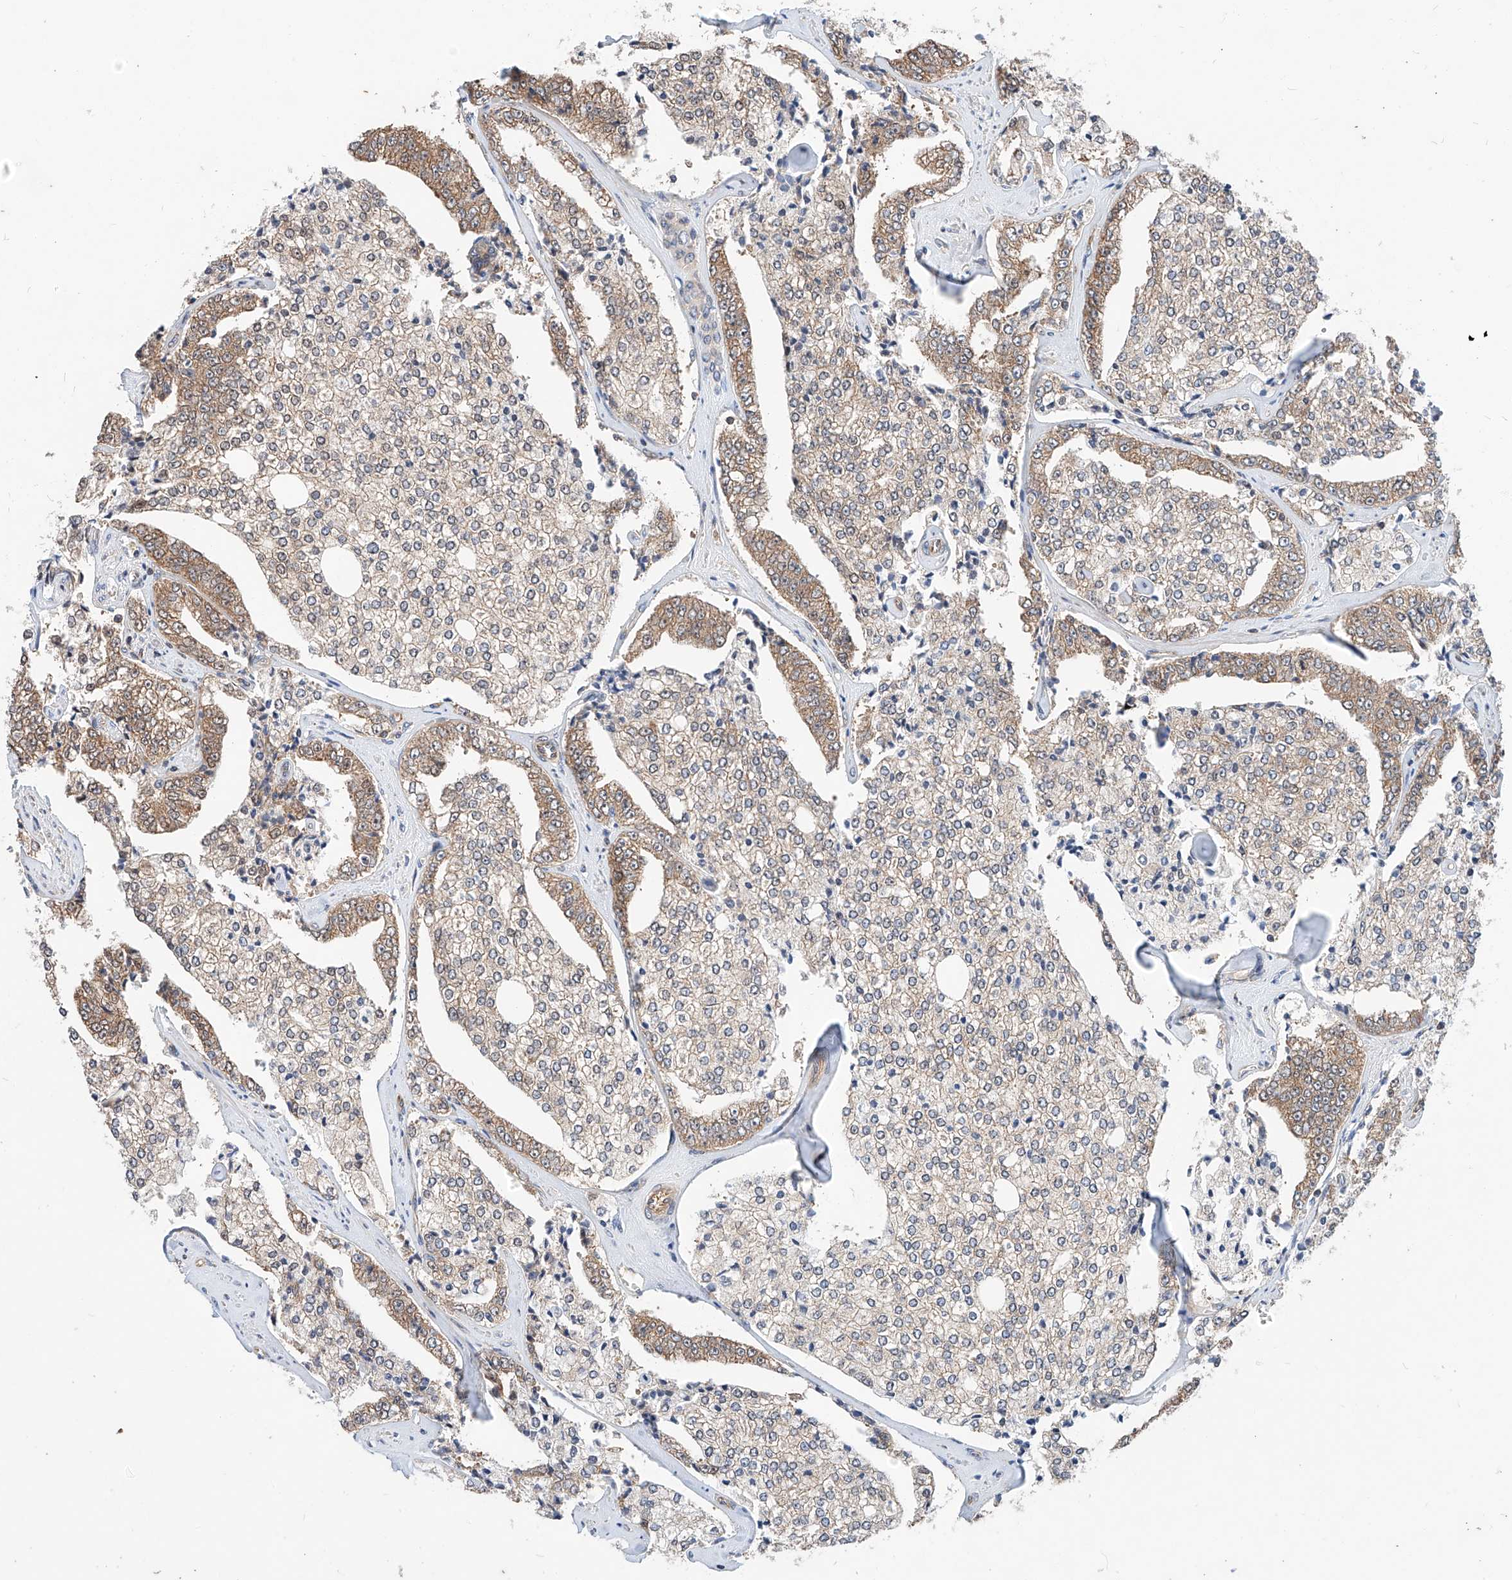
{"staining": {"intensity": "moderate", "quantity": ">75%", "location": "cytoplasmic/membranous"}, "tissue": "prostate cancer", "cell_type": "Tumor cells", "image_type": "cancer", "snomed": [{"axis": "morphology", "description": "Adenocarcinoma, High grade"}, {"axis": "topography", "description": "Prostate"}], "caption": "Immunohistochemical staining of prostate cancer (adenocarcinoma (high-grade)) reveals moderate cytoplasmic/membranous protein positivity in approximately >75% of tumor cells. Using DAB (3,3'-diaminobenzidine) (brown) and hematoxylin (blue) stains, captured at high magnification using brightfield microscopy.", "gene": "RUSC1", "patient": {"sex": "male", "age": 71}}